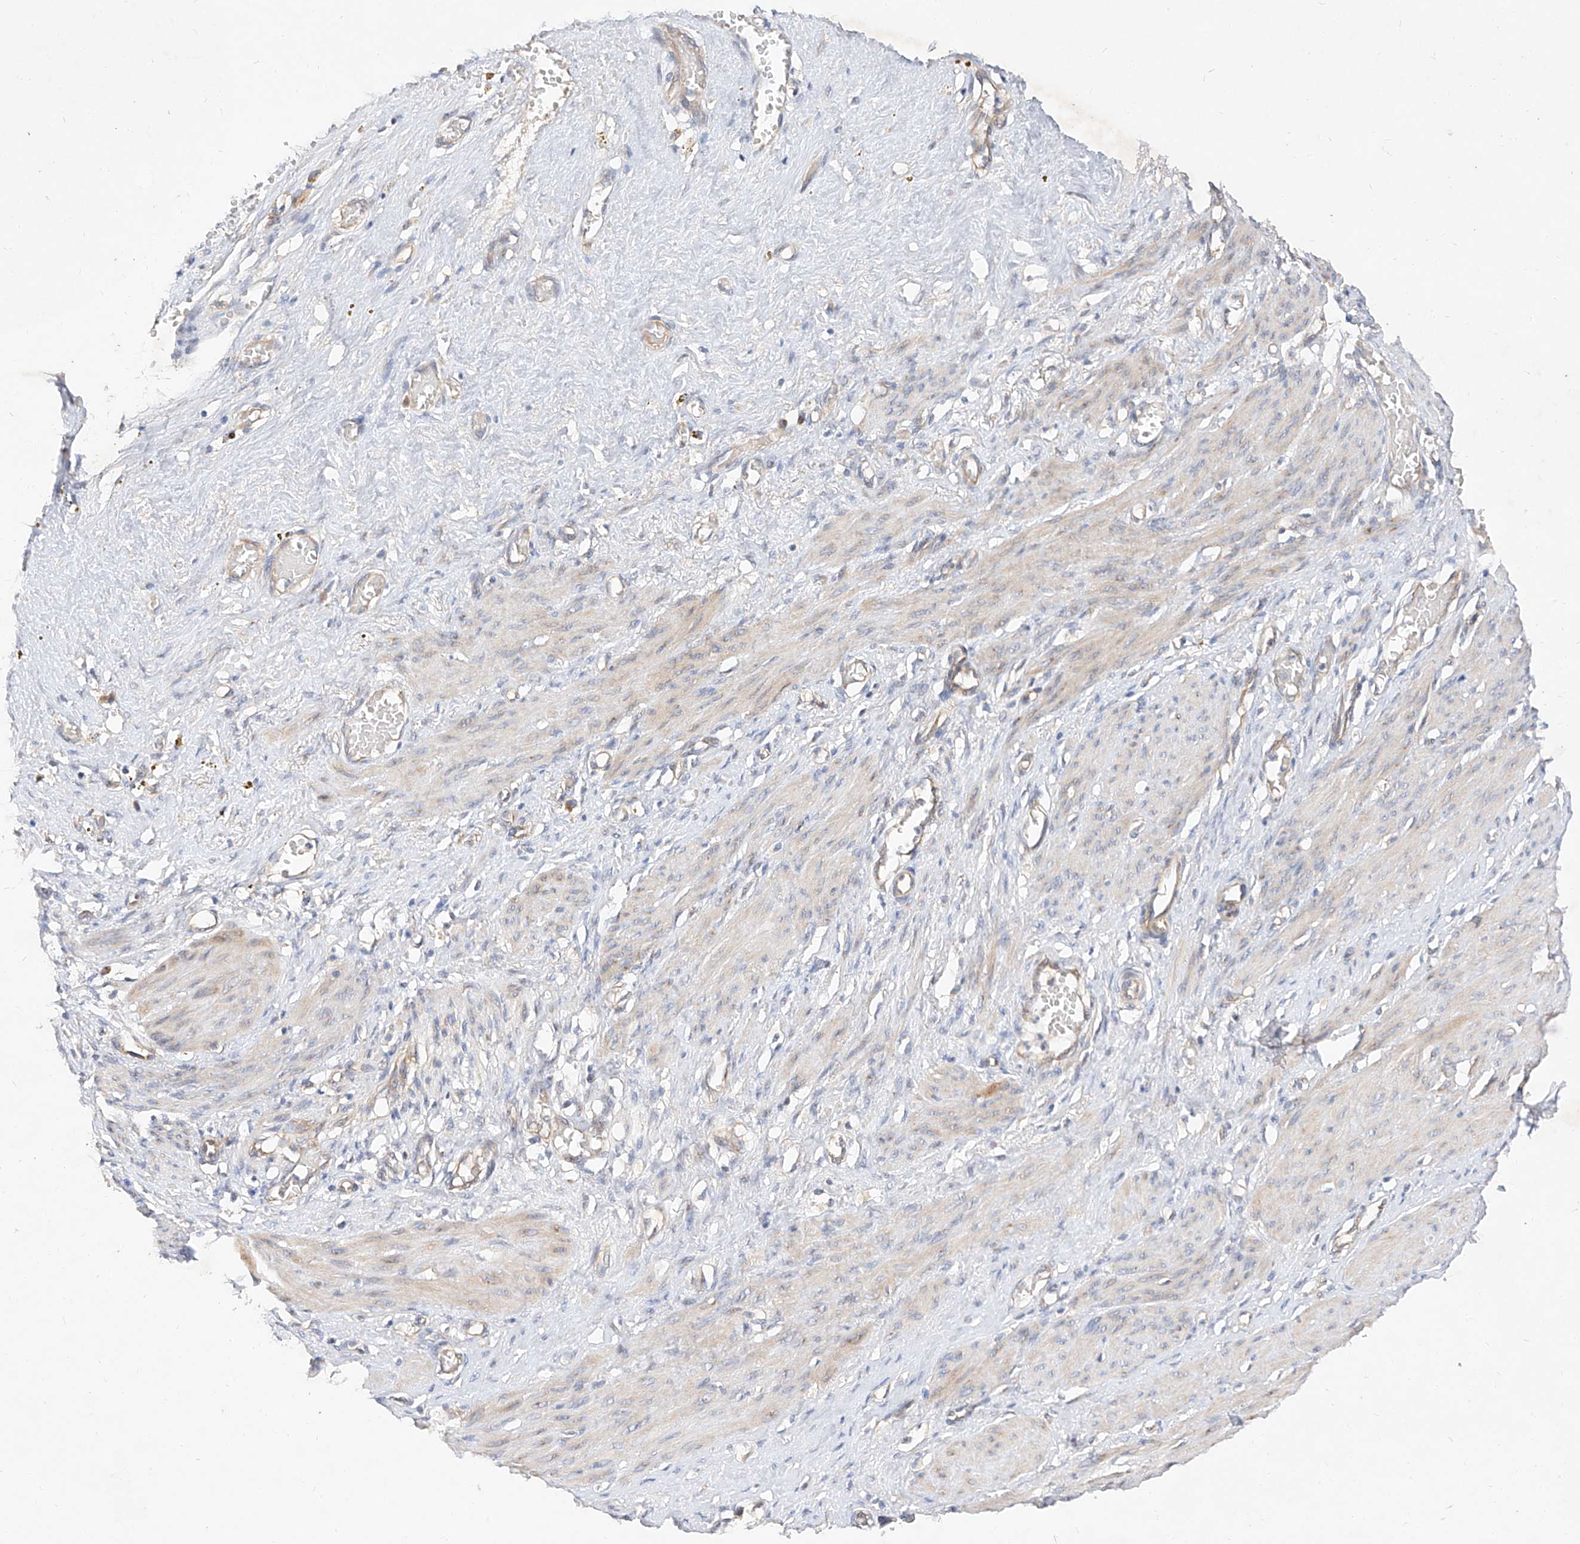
{"staining": {"intensity": "weak", "quantity": ">75%", "location": "cytoplasmic/membranous"}, "tissue": "smooth muscle", "cell_type": "Smooth muscle cells", "image_type": "normal", "snomed": [{"axis": "morphology", "description": "Normal tissue, NOS"}, {"axis": "topography", "description": "Endometrium"}], "caption": "IHC image of unremarkable human smooth muscle stained for a protein (brown), which displays low levels of weak cytoplasmic/membranous positivity in about >75% of smooth muscle cells.", "gene": "DIRAS3", "patient": {"sex": "female", "age": 33}}